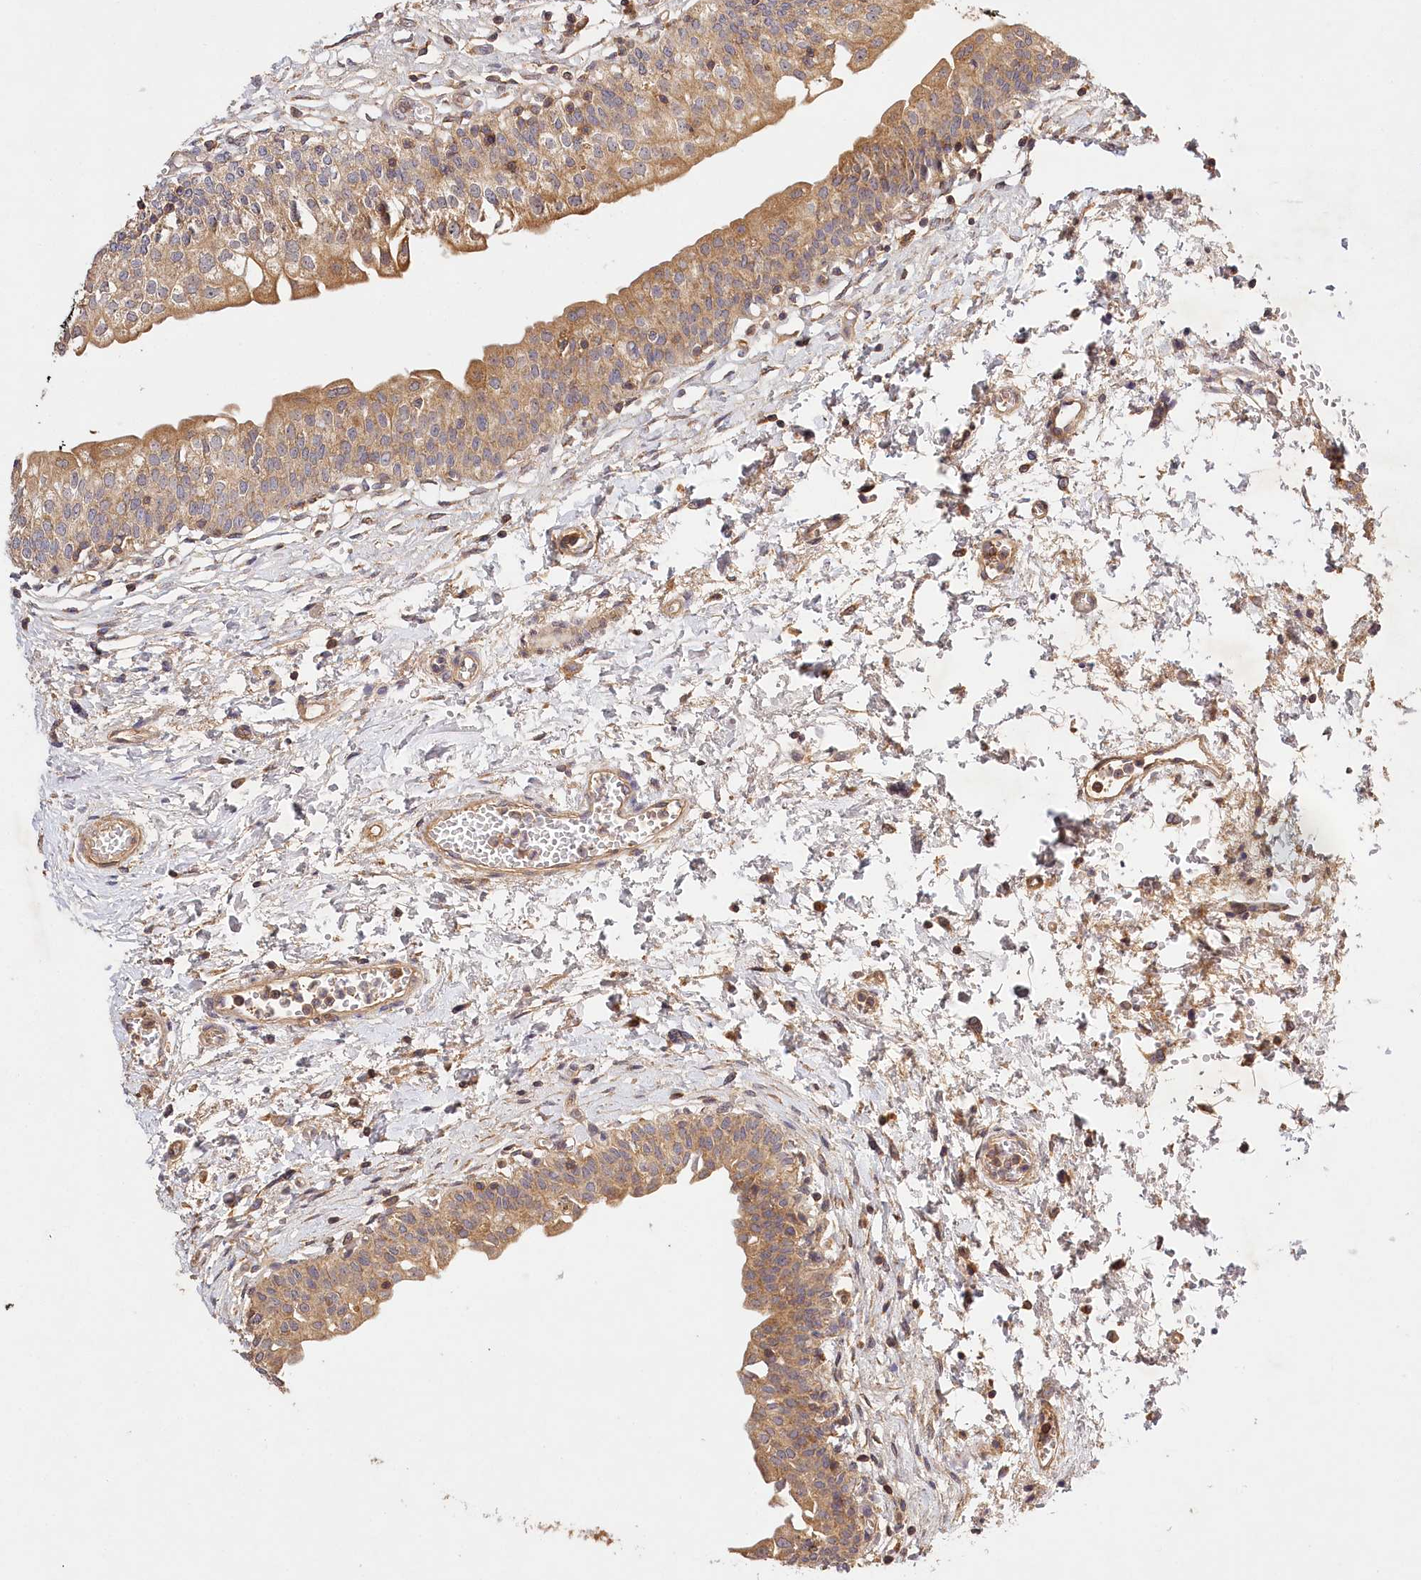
{"staining": {"intensity": "moderate", "quantity": ">75%", "location": "cytoplasmic/membranous"}, "tissue": "urinary bladder", "cell_type": "Urothelial cells", "image_type": "normal", "snomed": [{"axis": "morphology", "description": "Normal tissue, NOS"}, {"axis": "topography", "description": "Urinary bladder"}], "caption": "A brown stain highlights moderate cytoplasmic/membranous positivity of a protein in urothelial cells of benign human urinary bladder. The staining is performed using DAB (3,3'-diaminobenzidine) brown chromogen to label protein expression. The nuclei are counter-stained blue using hematoxylin.", "gene": "LSS", "patient": {"sex": "male", "age": 55}}